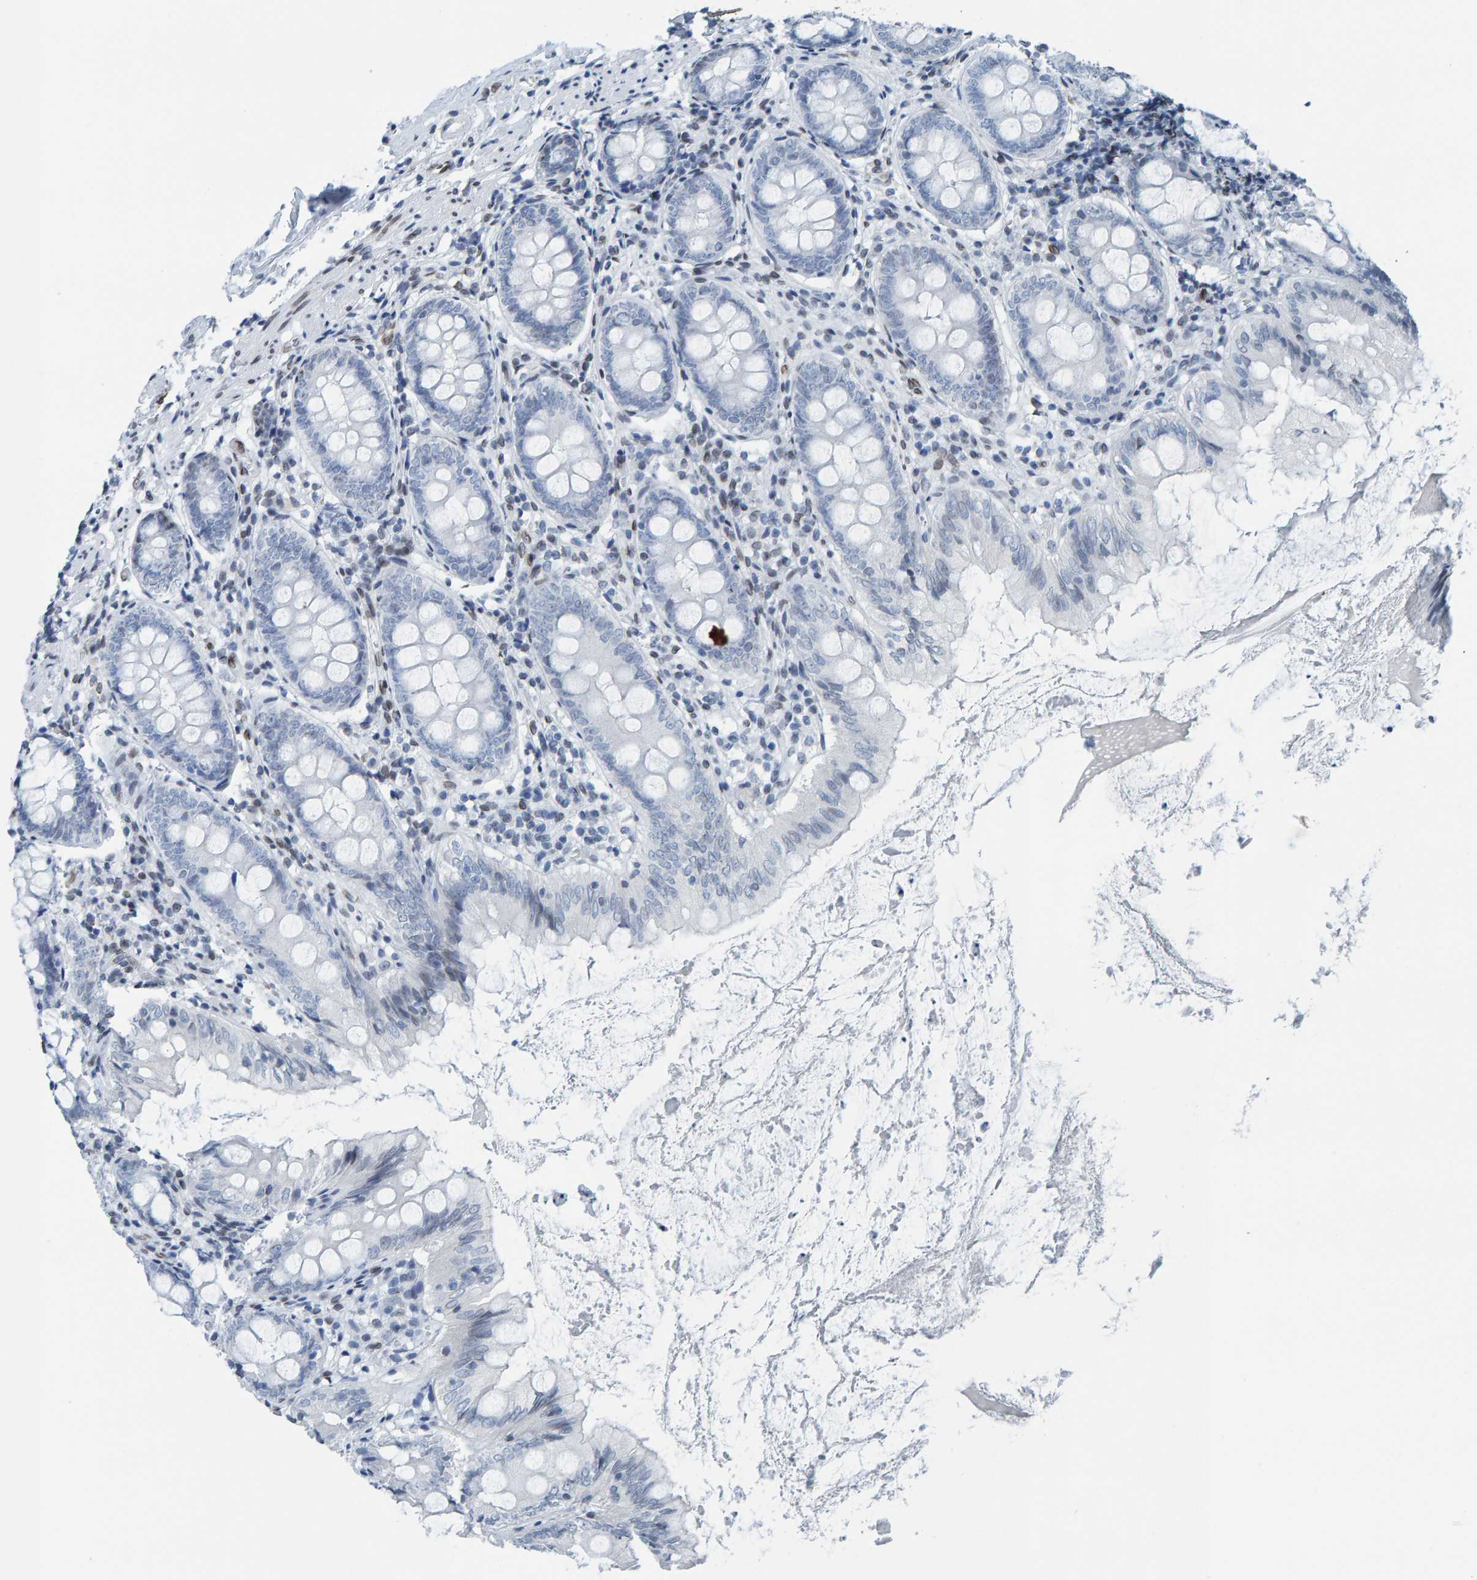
{"staining": {"intensity": "negative", "quantity": "none", "location": "none"}, "tissue": "appendix", "cell_type": "Glandular cells", "image_type": "normal", "snomed": [{"axis": "morphology", "description": "Normal tissue, NOS"}, {"axis": "topography", "description": "Appendix"}], "caption": "This is a histopathology image of immunohistochemistry (IHC) staining of benign appendix, which shows no staining in glandular cells. (Stains: DAB (3,3'-diaminobenzidine) IHC with hematoxylin counter stain, Microscopy: brightfield microscopy at high magnification).", "gene": "LMNB2", "patient": {"sex": "female", "age": 77}}